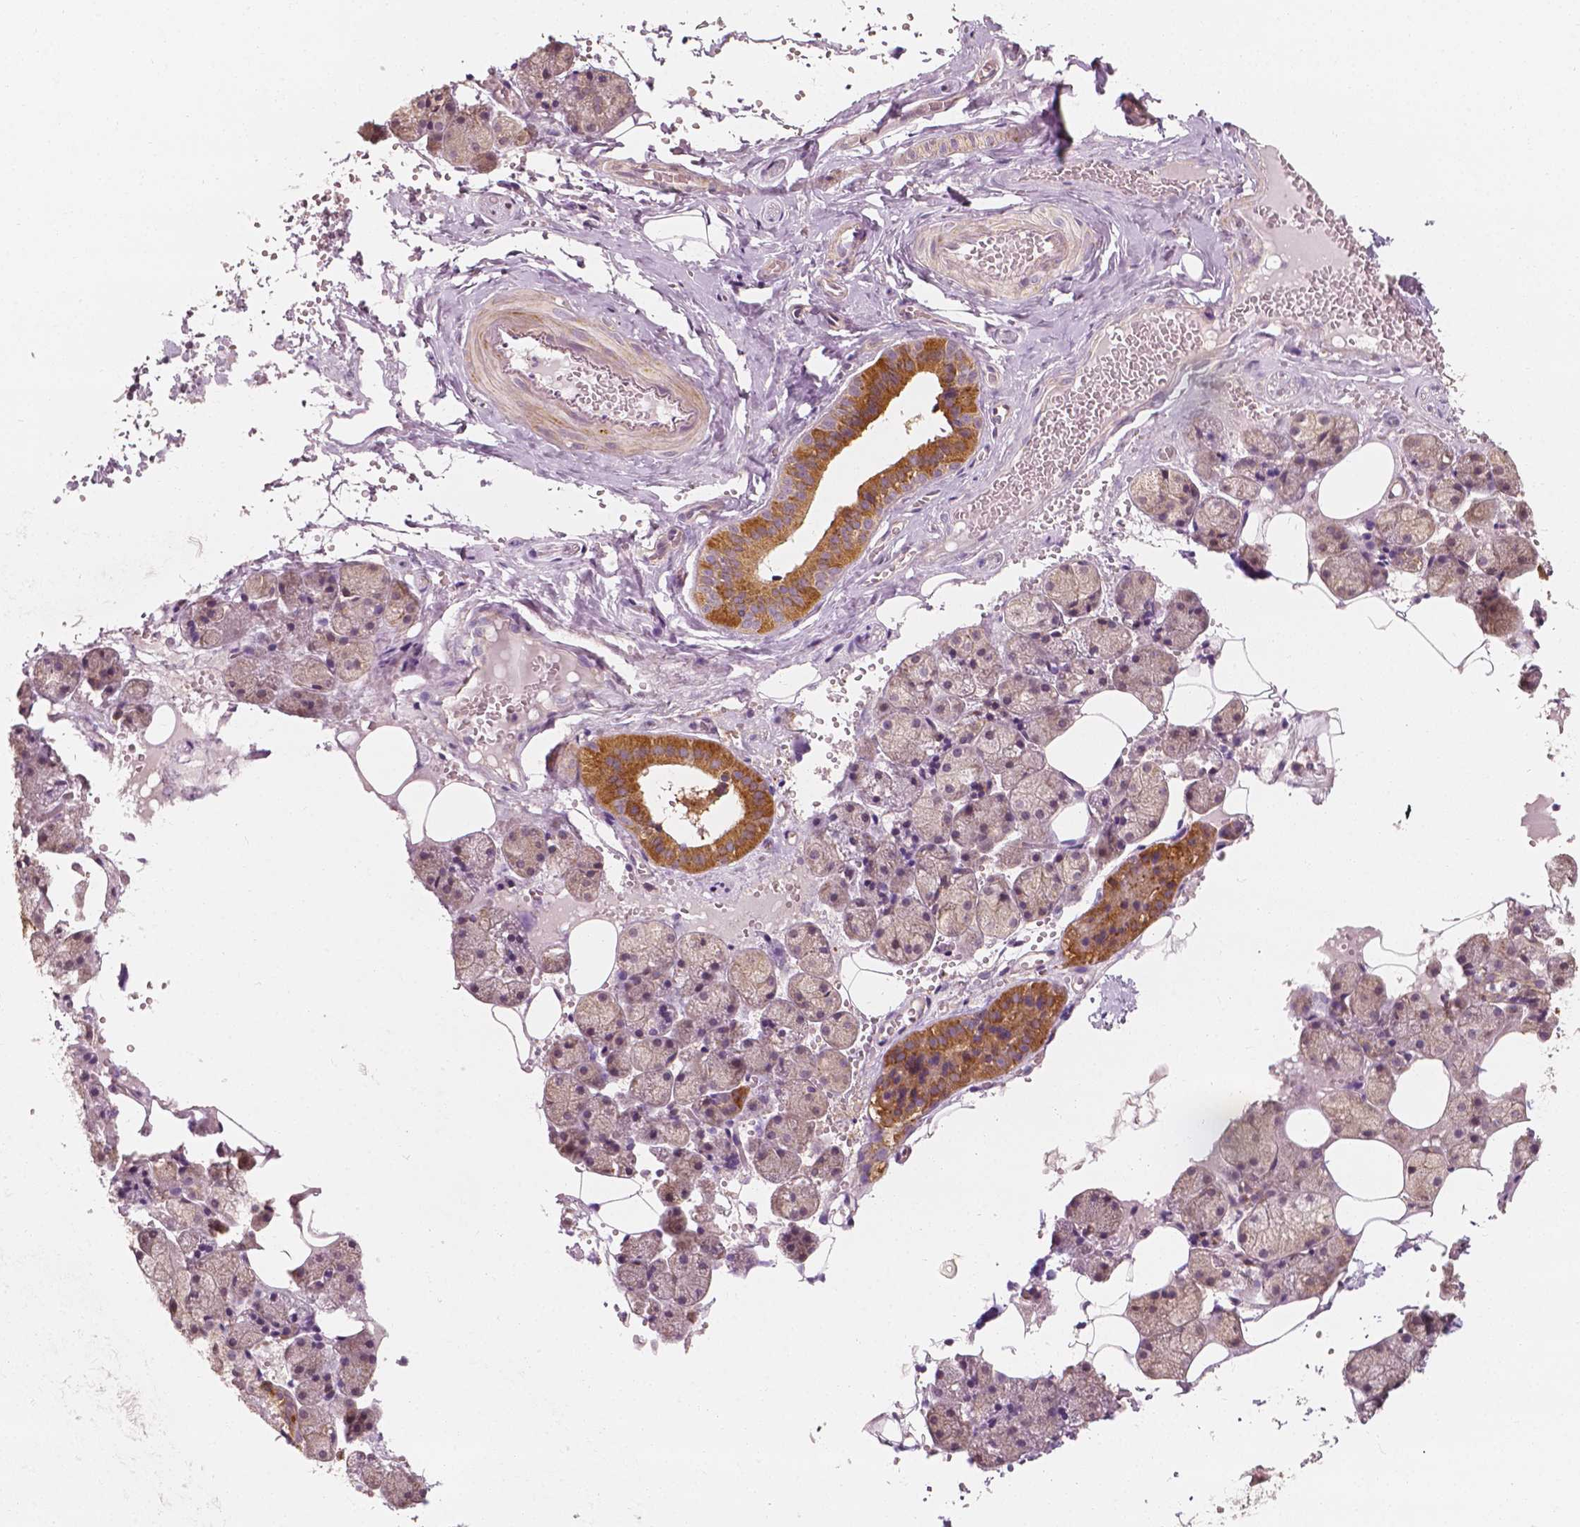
{"staining": {"intensity": "moderate", "quantity": "25%-75%", "location": "cytoplasmic/membranous"}, "tissue": "salivary gland", "cell_type": "Glandular cells", "image_type": "normal", "snomed": [{"axis": "morphology", "description": "Normal tissue, NOS"}, {"axis": "topography", "description": "Salivary gland"}], "caption": "The micrograph displays immunohistochemical staining of unremarkable salivary gland. There is moderate cytoplasmic/membranous expression is appreciated in about 25%-75% of glandular cells. The protein is stained brown, and the nuclei are stained in blue (DAB IHC with brightfield microscopy, high magnification).", "gene": "SHPK", "patient": {"sex": "male", "age": 38}}